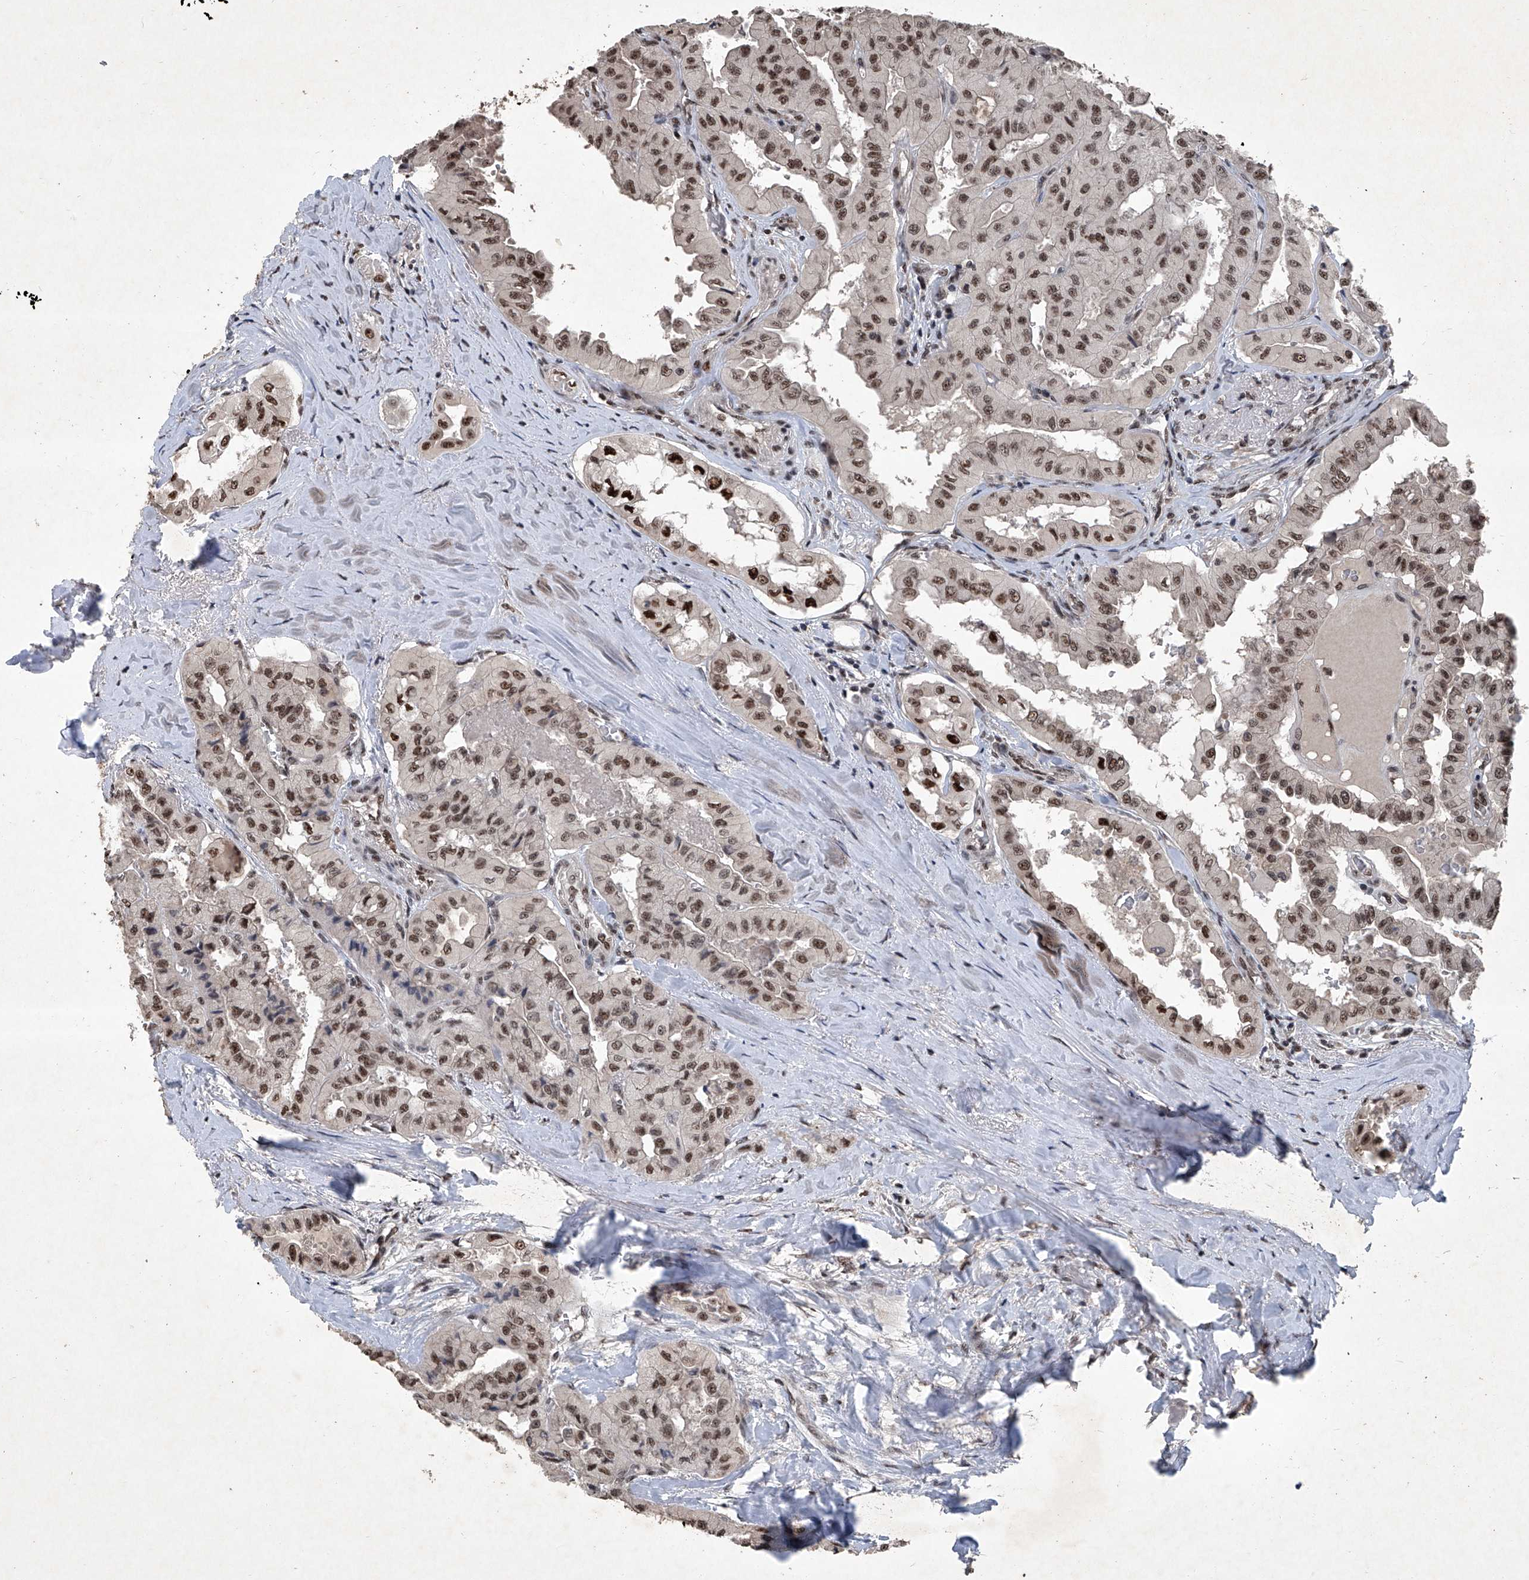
{"staining": {"intensity": "moderate", "quantity": ">75%", "location": "nuclear"}, "tissue": "thyroid cancer", "cell_type": "Tumor cells", "image_type": "cancer", "snomed": [{"axis": "morphology", "description": "Papillary adenocarcinoma, NOS"}, {"axis": "topography", "description": "Thyroid gland"}], "caption": "The immunohistochemical stain labels moderate nuclear expression in tumor cells of papillary adenocarcinoma (thyroid) tissue. (IHC, brightfield microscopy, high magnification).", "gene": "DDX39B", "patient": {"sex": "female", "age": 59}}